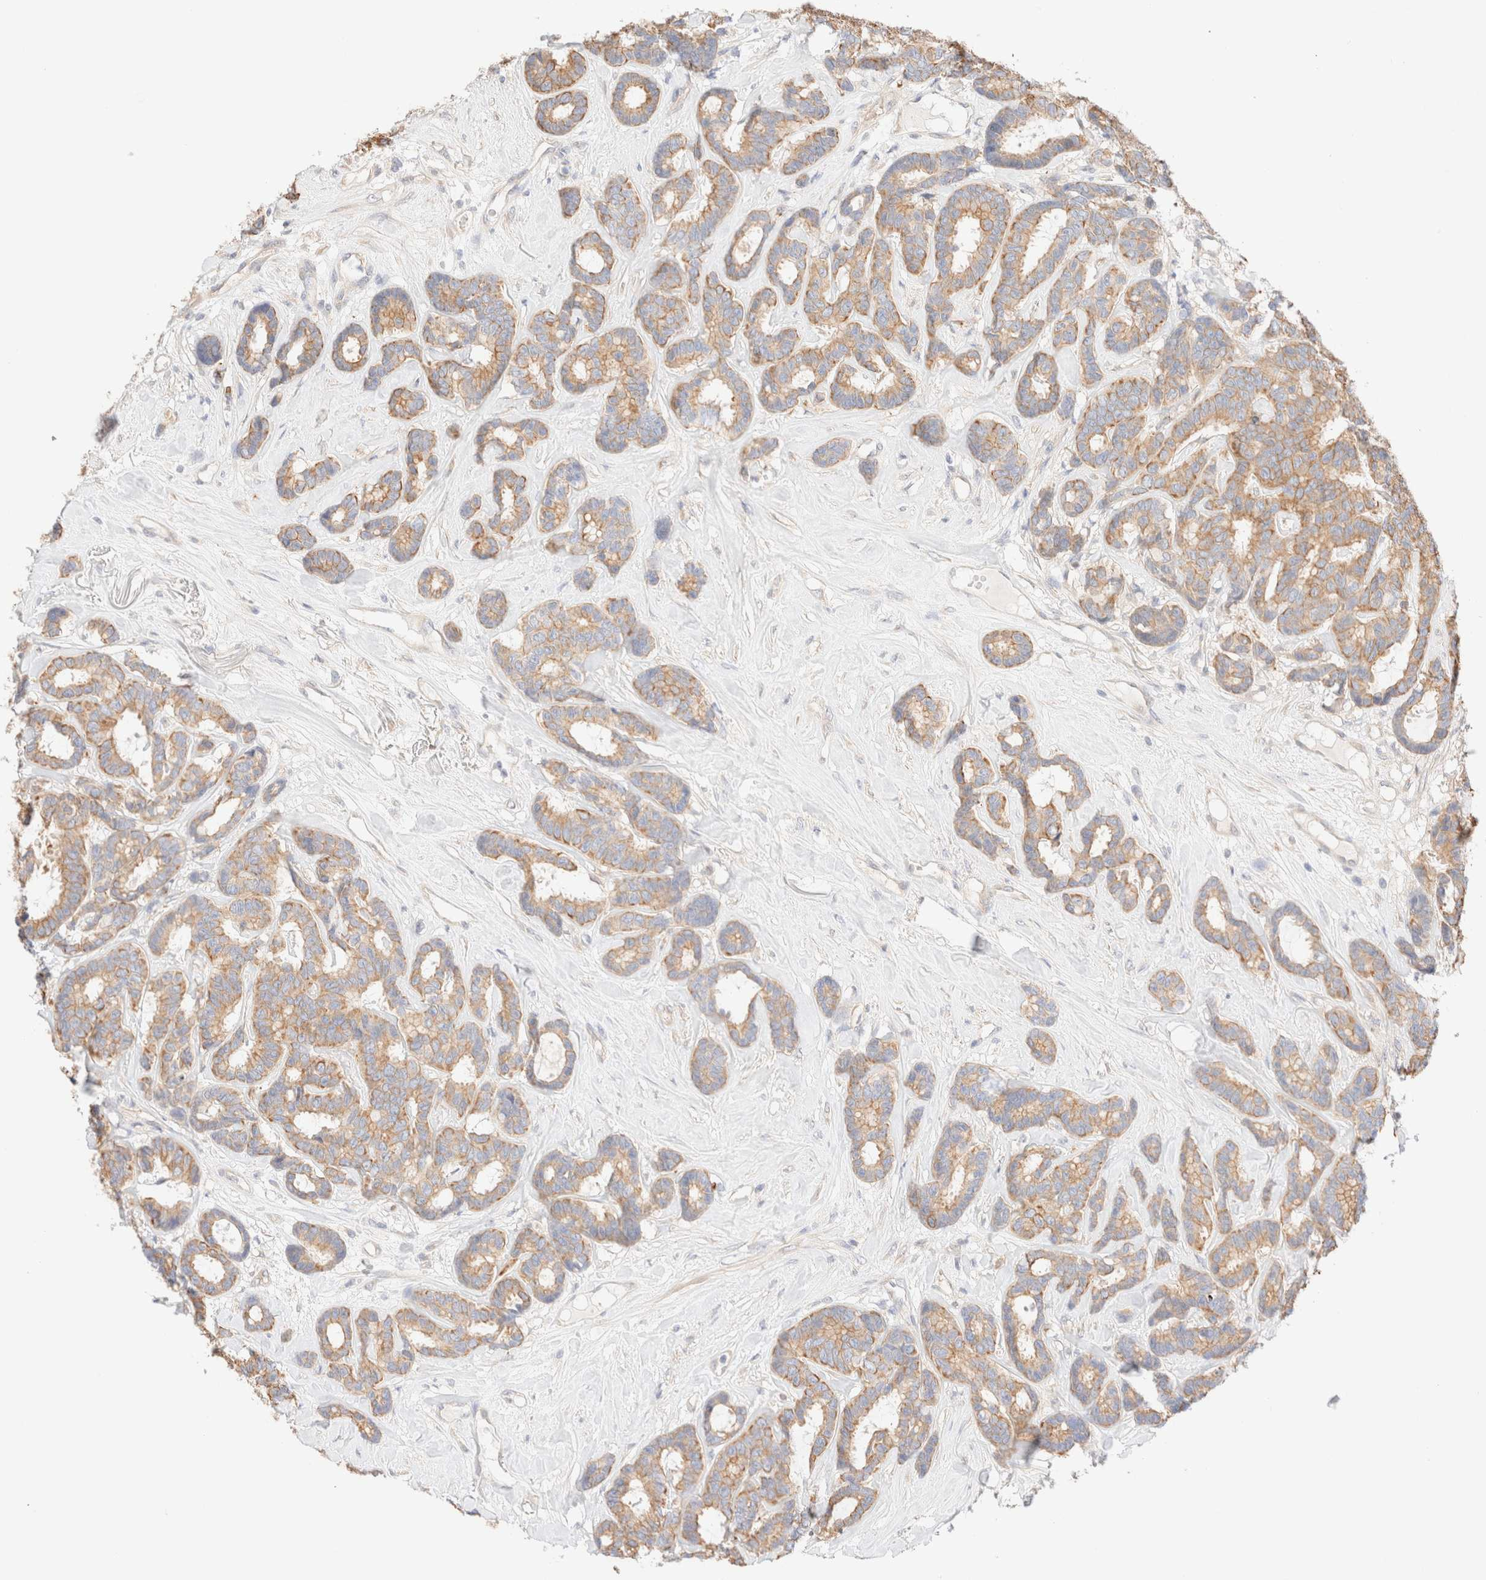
{"staining": {"intensity": "moderate", "quantity": ">75%", "location": "cytoplasmic/membranous"}, "tissue": "breast cancer", "cell_type": "Tumor cells", "image_type": "cancer", "snomed": [{"axis": "morphology", "description": "Duct carcinoma"}, {"axis": "topography", "description": "Breast"}], "caption": "Breast cancer stained with IHC exhibits moderate cytoplasmic/membranous staining in approximately >75% of tumor cells.", "gene": "NIBAN2", "patient": {"sex": "female", "age": 87}}